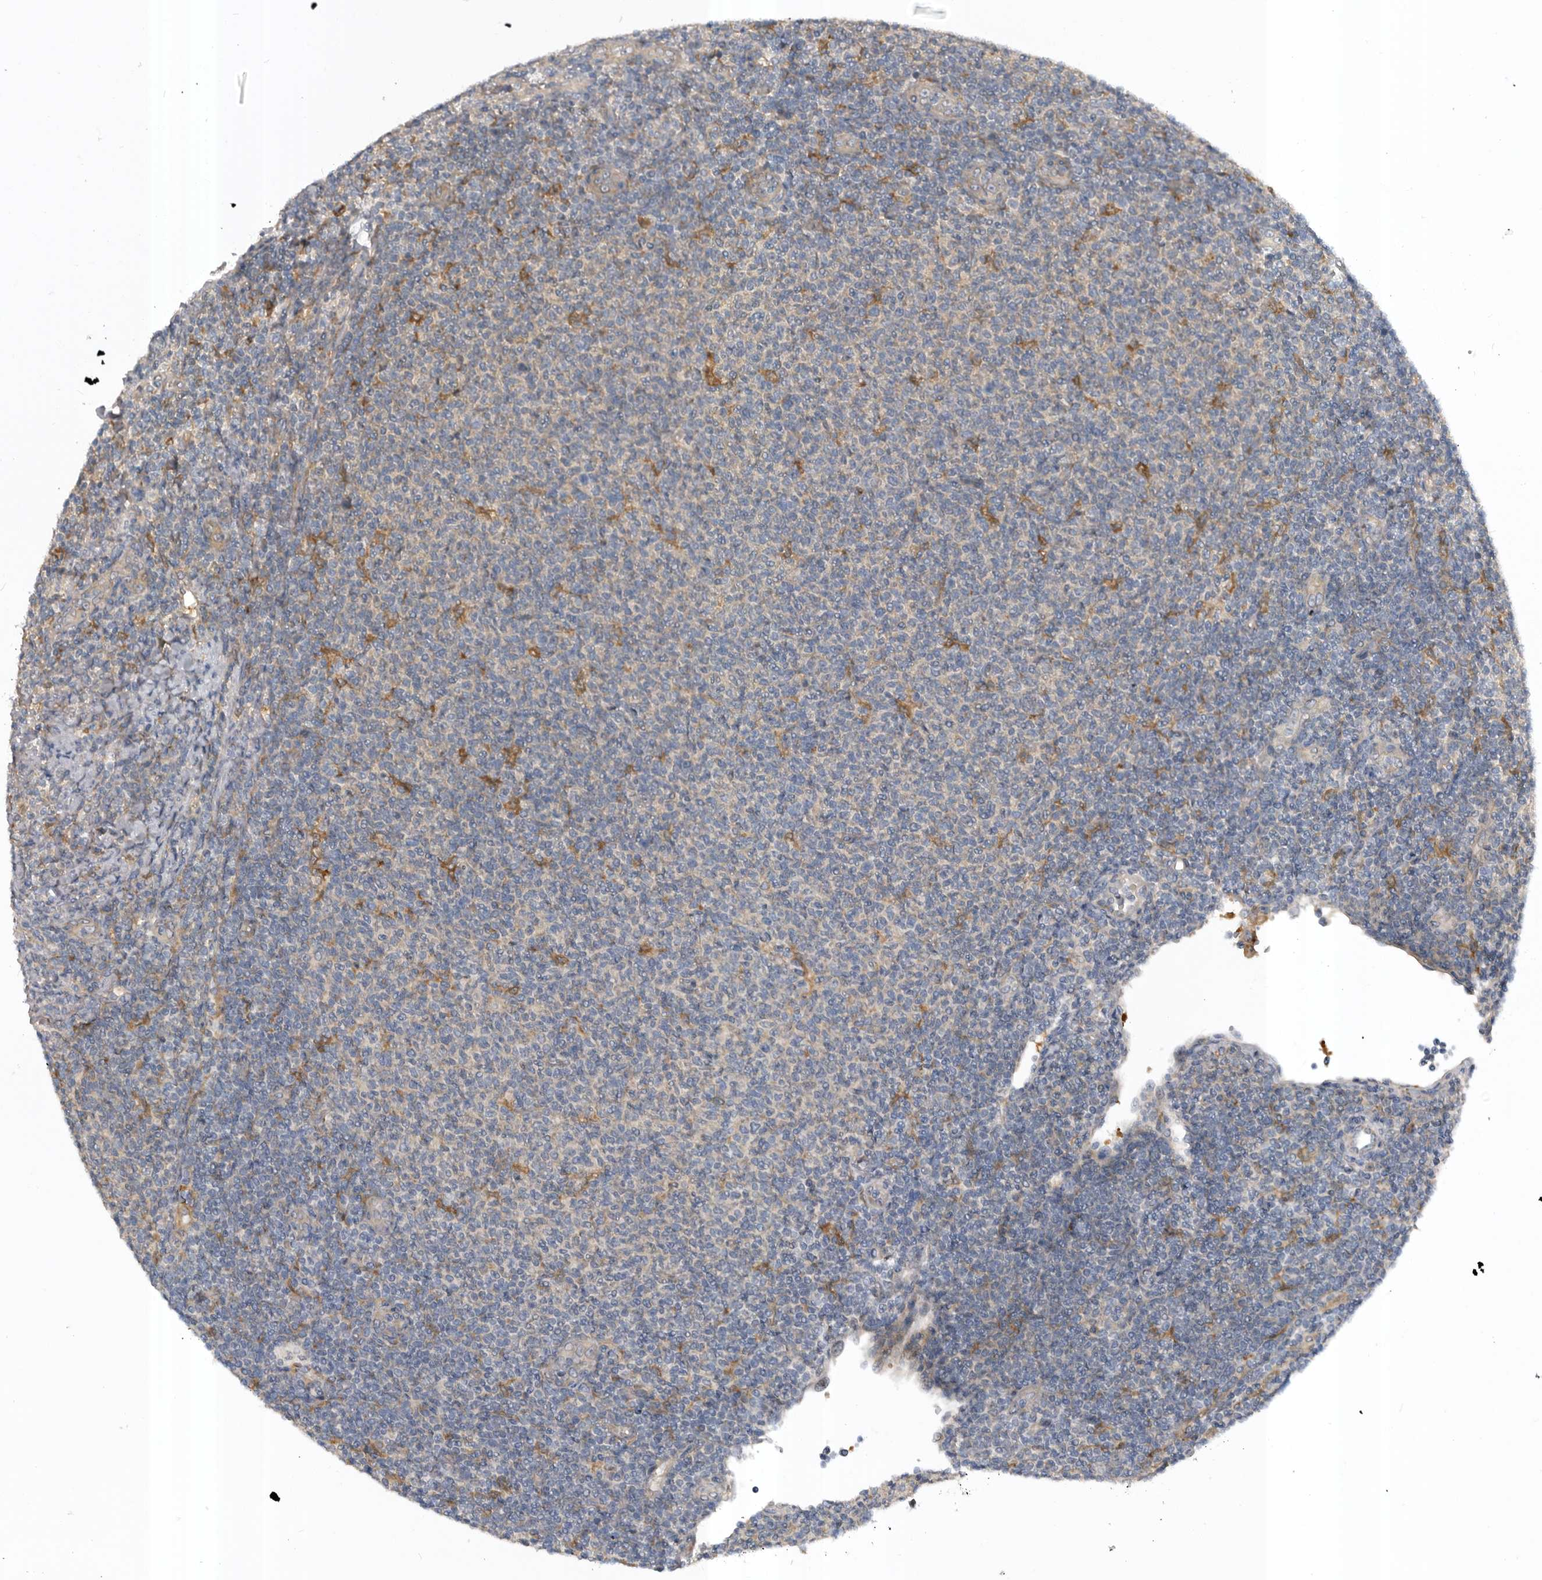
{"staining": {"intensity": "negative", "quantity": "none", "location": "none"}, "tissue": "lymphoma", "cell_type": "Tumor cells", "image_type": "cancer", "snomed": [{"axis": "morphology", "description": "Malignant lymphoma, non-Hodgkin's type, Low grade"}, {"axis": "topography", "description": "Lymph node"}], "caption": "DAB immunohistochemical staining of human lymphoma displays no significant staining in tumor cells.", "gene": "RAB3GAP2", "patient": {"sex": "male", "age": 66}}